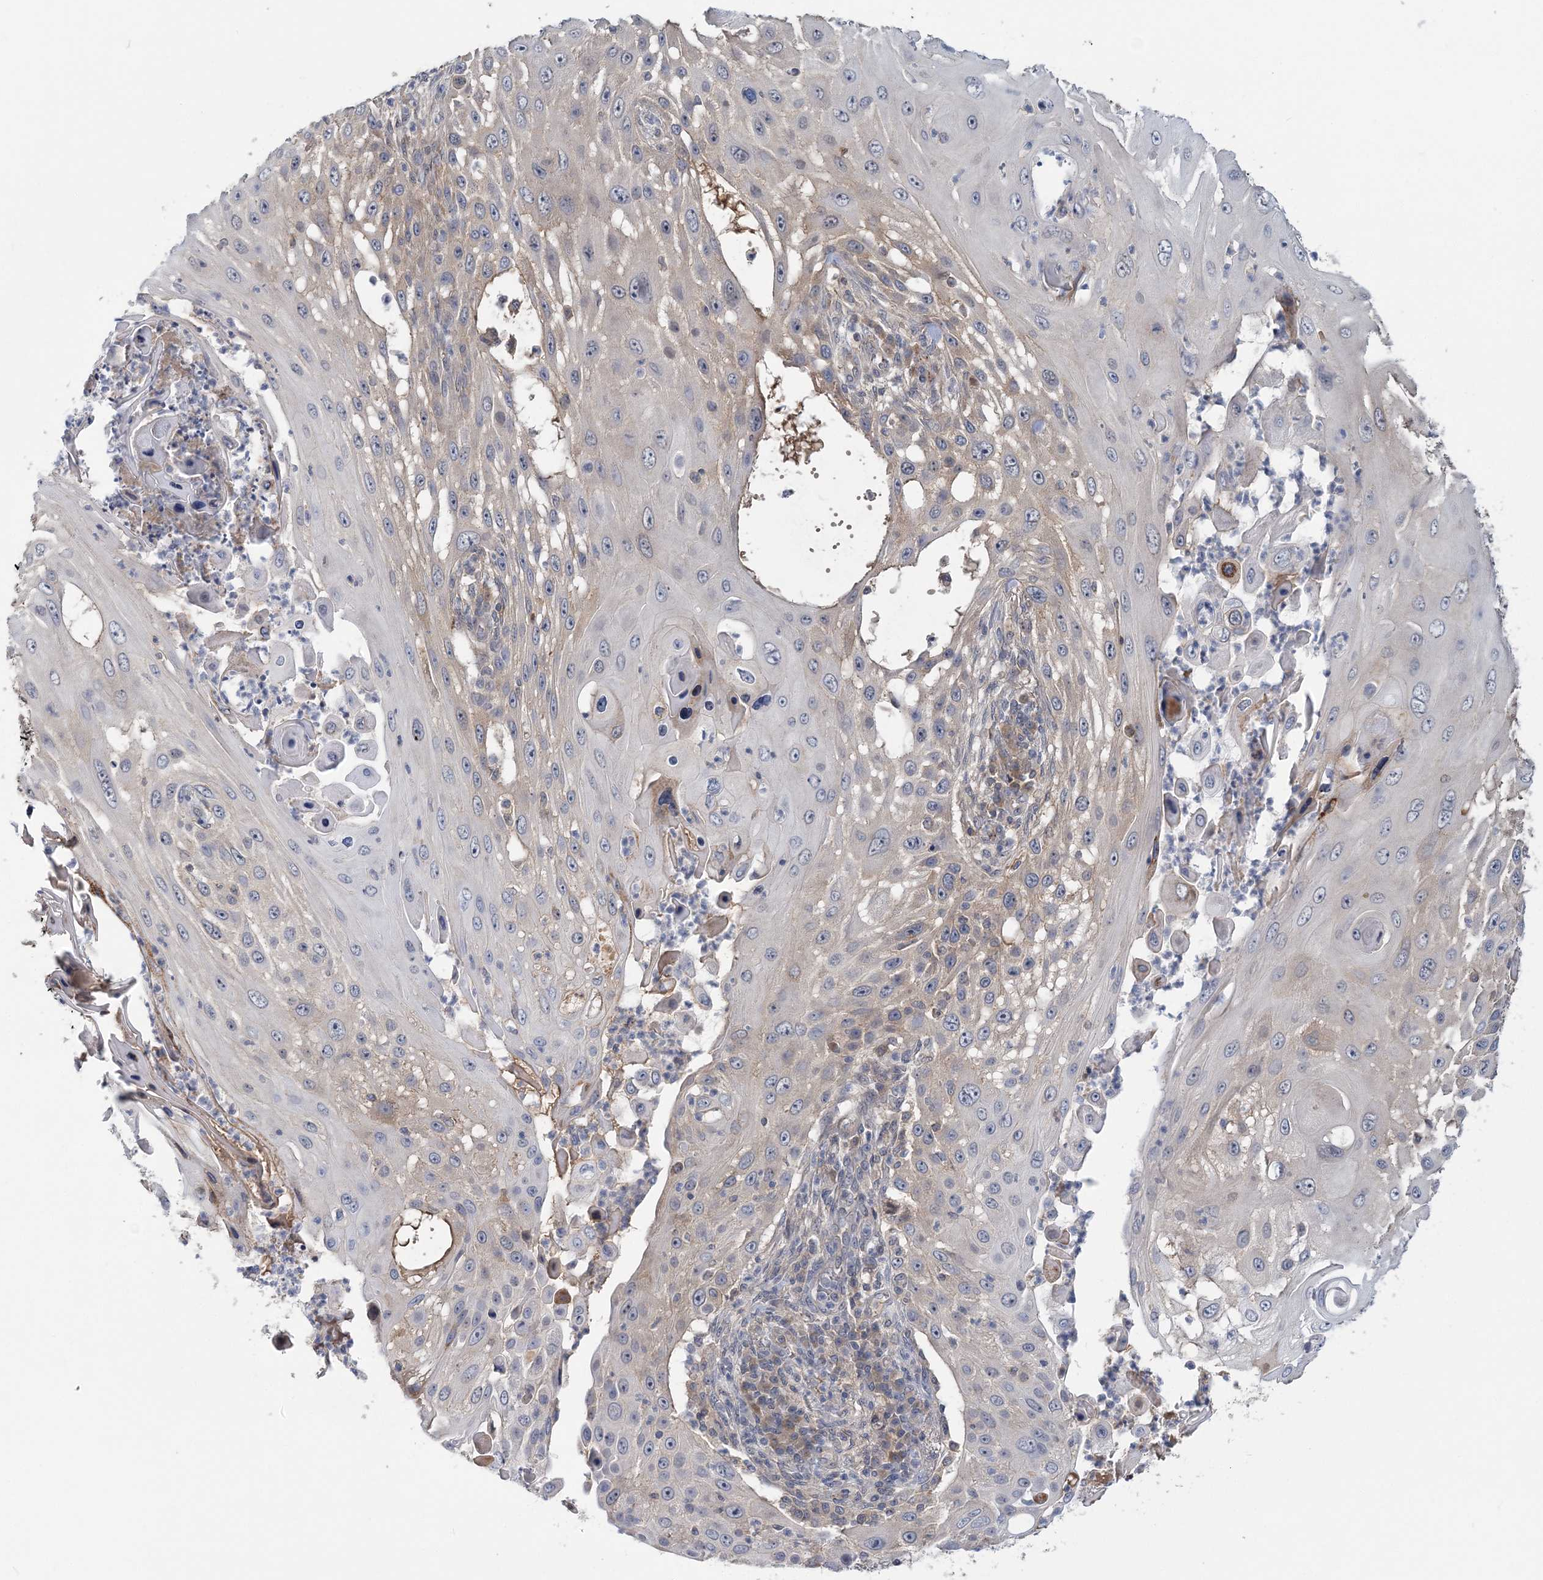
{"staining": {"intensity": "negative", "quantity": "none", "location": "none"}, "tissue": "skin cancer", "cell_type": "Tumor cells", "image_type": "cancer", "snomed": [{"axis": "morphology", "description": "Squamous cell carcinoma, NOS"}, {"axis": "topography", "description": "Skin"}], "caption": "Squamous cell carcinoma (skin) was stained to show a protein in brown. There is no significant expression in tumor cells.", "gene": "RNF25", "patient": {"sex": "female", "age": 44}}